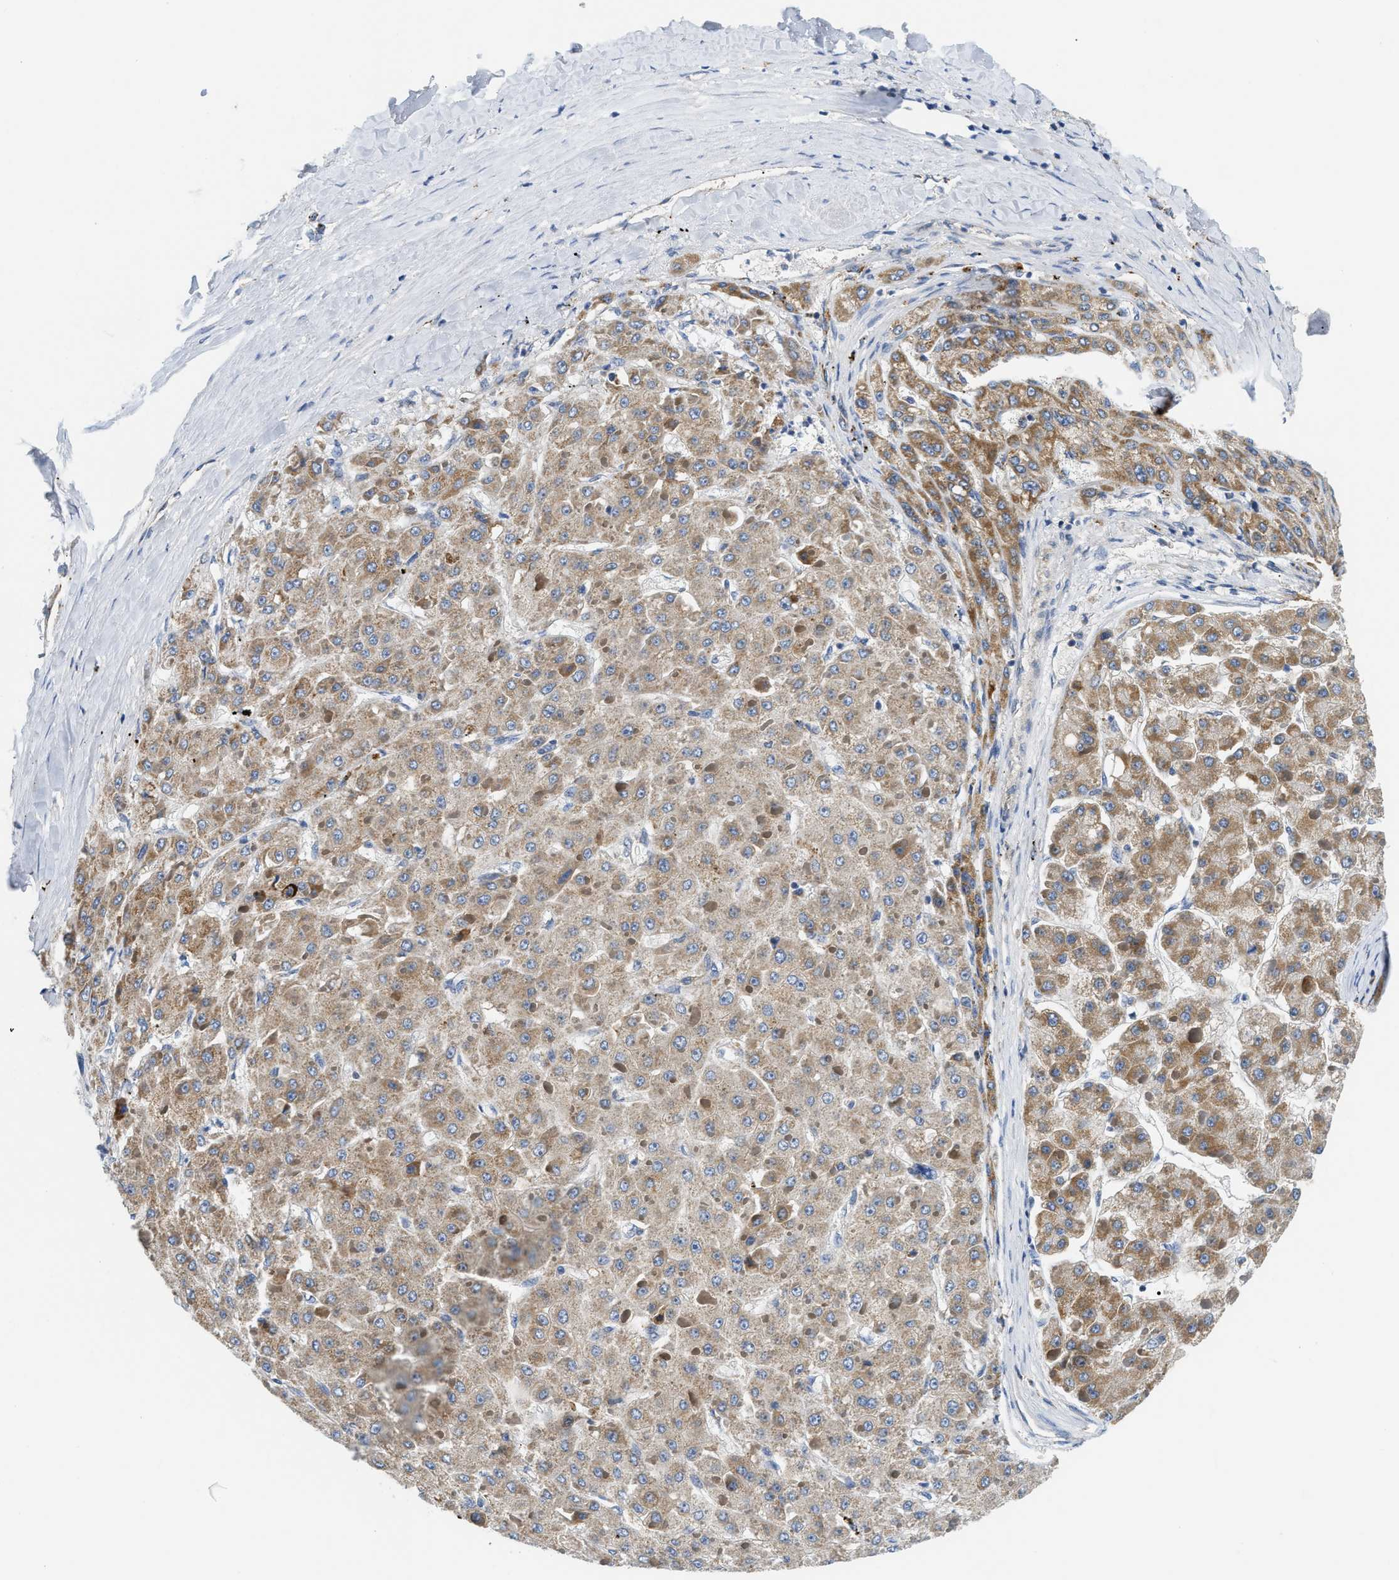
{"staining": {"intensity": "moderate", "quantity": "25%-75%", "location": "cytoplasmic/membranous"}, "tissue": "liver cancer", "cell_type": "Tumor cells", "image_type": "cancer", "snomed": [{"axis": "morphology", "description": "Carcinoma, Hepatocellular, NOS"}, {"axis": "topography", "description": "Liver"}], "caption": "Immunohistochemical staining of human liver hepatocellular carcinoma displays medium levels of moderate cytoplasmic/membranous protein expression in approximately 25%-75% of tumor cells.", "gene": "CCM2", "patient": {"sex": "female", "age": 73}}